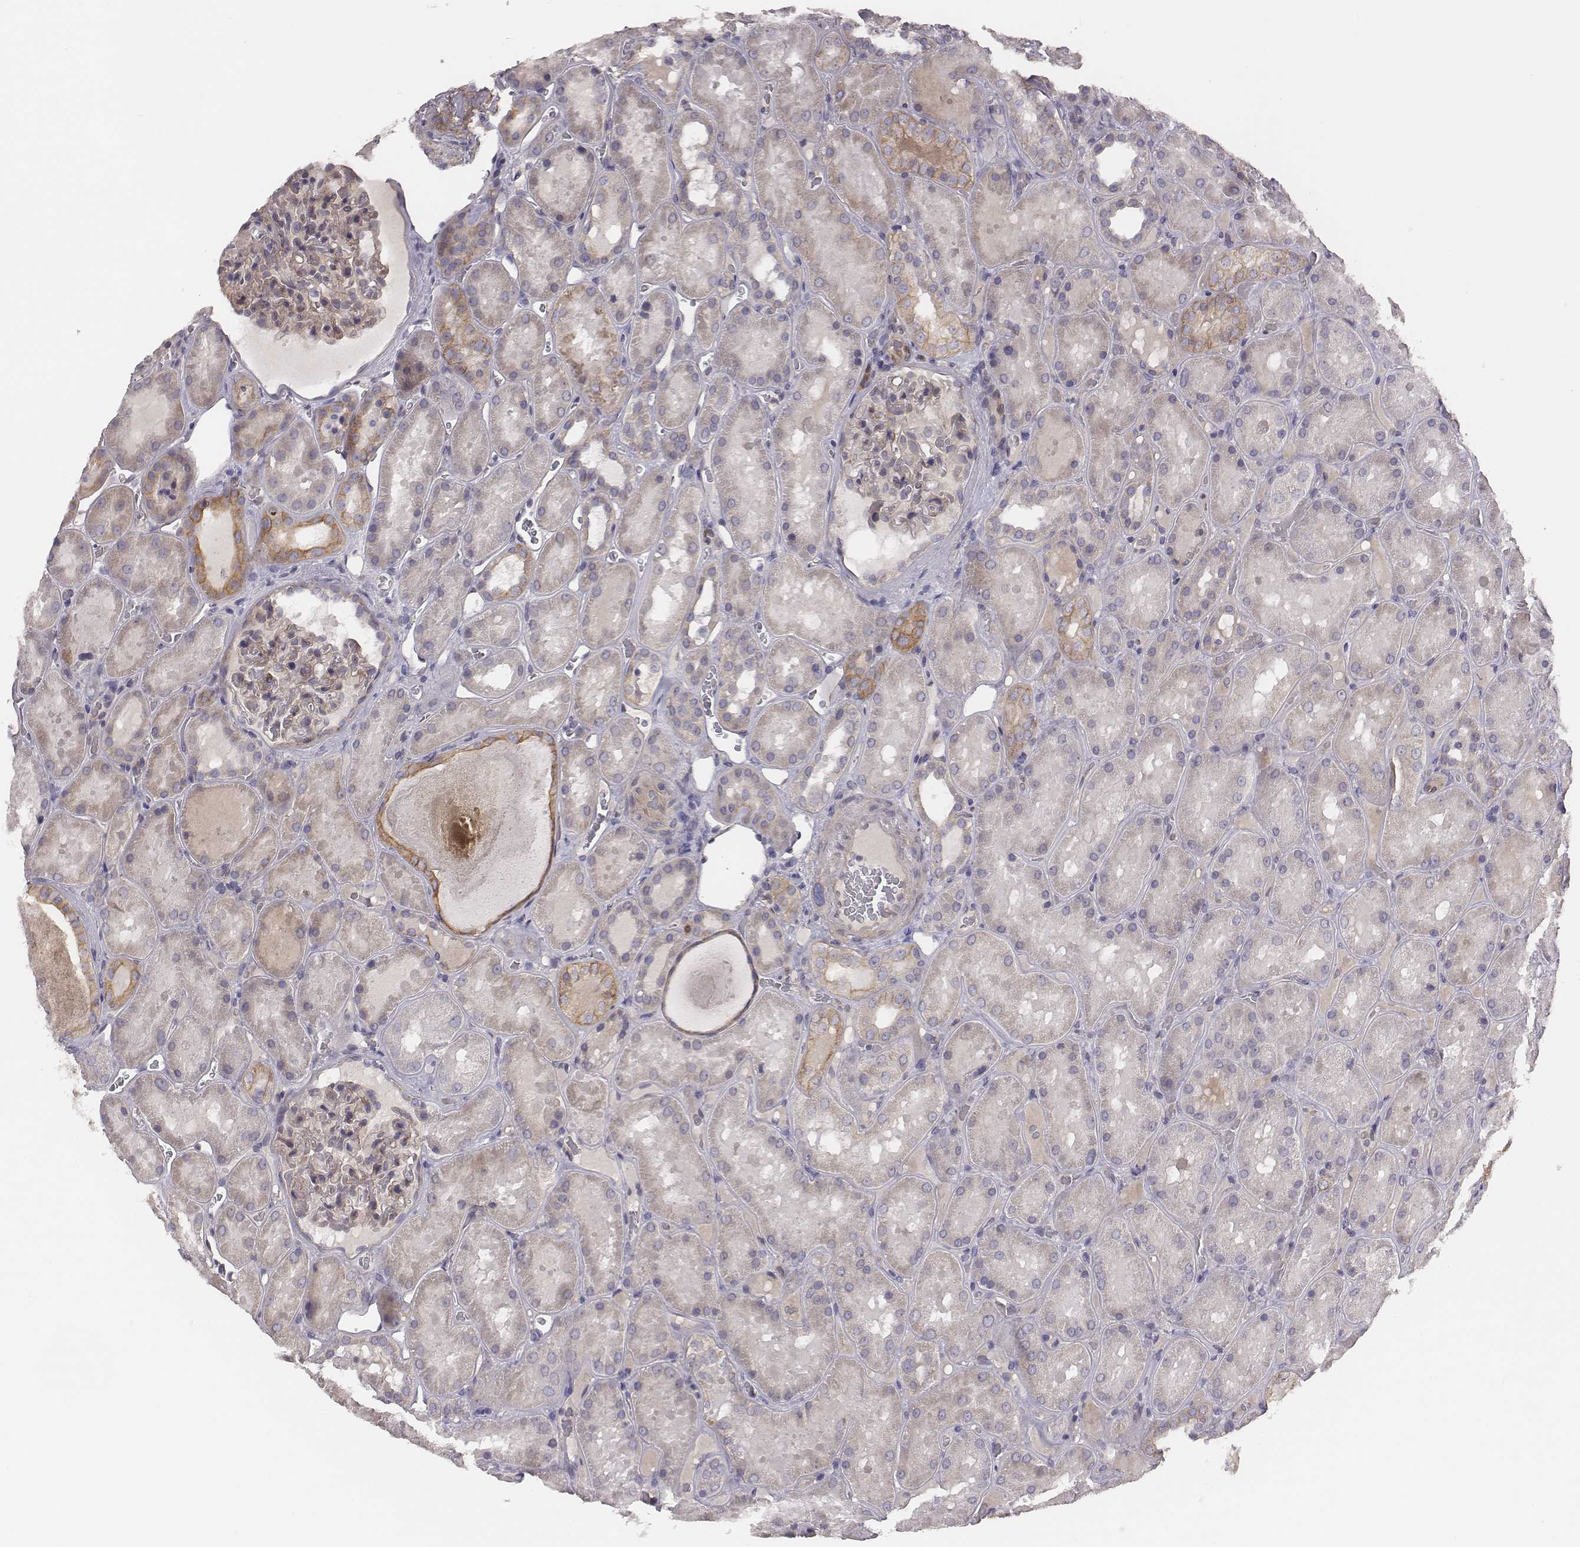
{"staining": {"intensity": "weak", "quantity": "25%-75%", "location": "cytoplasmic/membranous"}, "tissue": "kidney", "cell_type": "Cells in glomeruli", "image_type": "normal", "snomed": [{"axis": "morphology", "description": "Normal tissue, NOS"}, {"axis": "topography", "description": "Kidney"}], "caption": "IHC micrograph of benign kidney: kidney stained using immunohistochemistry exhibits low levels of weak protein expression localized specifically in the cytoplasmic/membranous of cells in glomeruli, appearing as a cytoplasmic/membranous brown color.", "gene": "SCARF1", "patient": {"sex": "male", "age": 73}}